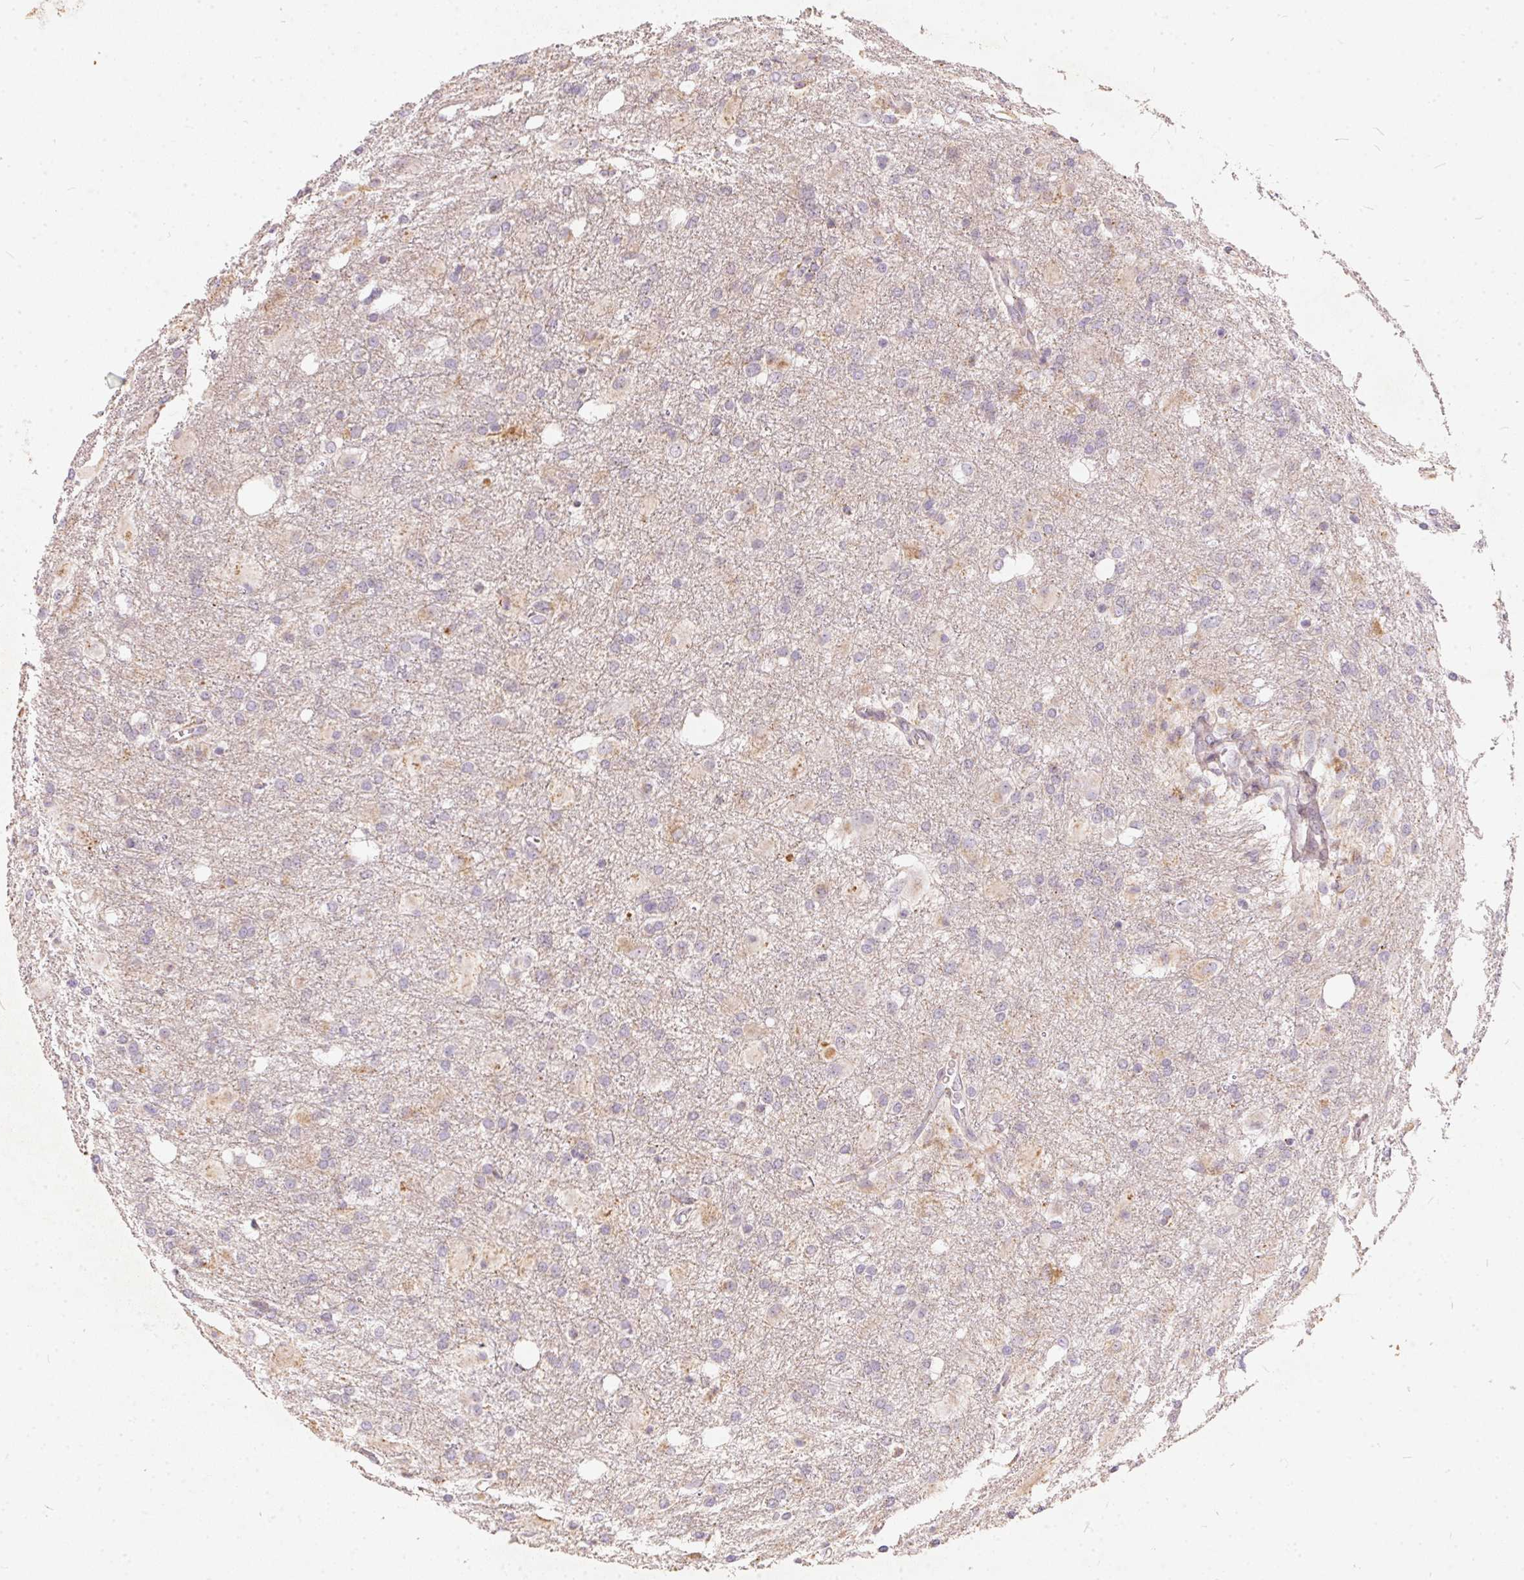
{"staining": {"intensity": "negative", "quantity": "none", "location": "none"}, "tissue": "glioma", "cell_type": "Tumor cells", "image_type": "cancer", "snomed": [{"axis": "morphology", "description": "Glioma, malignant, High grade"}, {"axis": "topography", "description": "Brain"}], "caption": "A high-resolution image shows IHC staining of malignant high-grade glioma, which demonstrates no significant positivity in tumor cells.", "gene": "VWA5B2", "patient": {"sex": "male", "age": 68}}